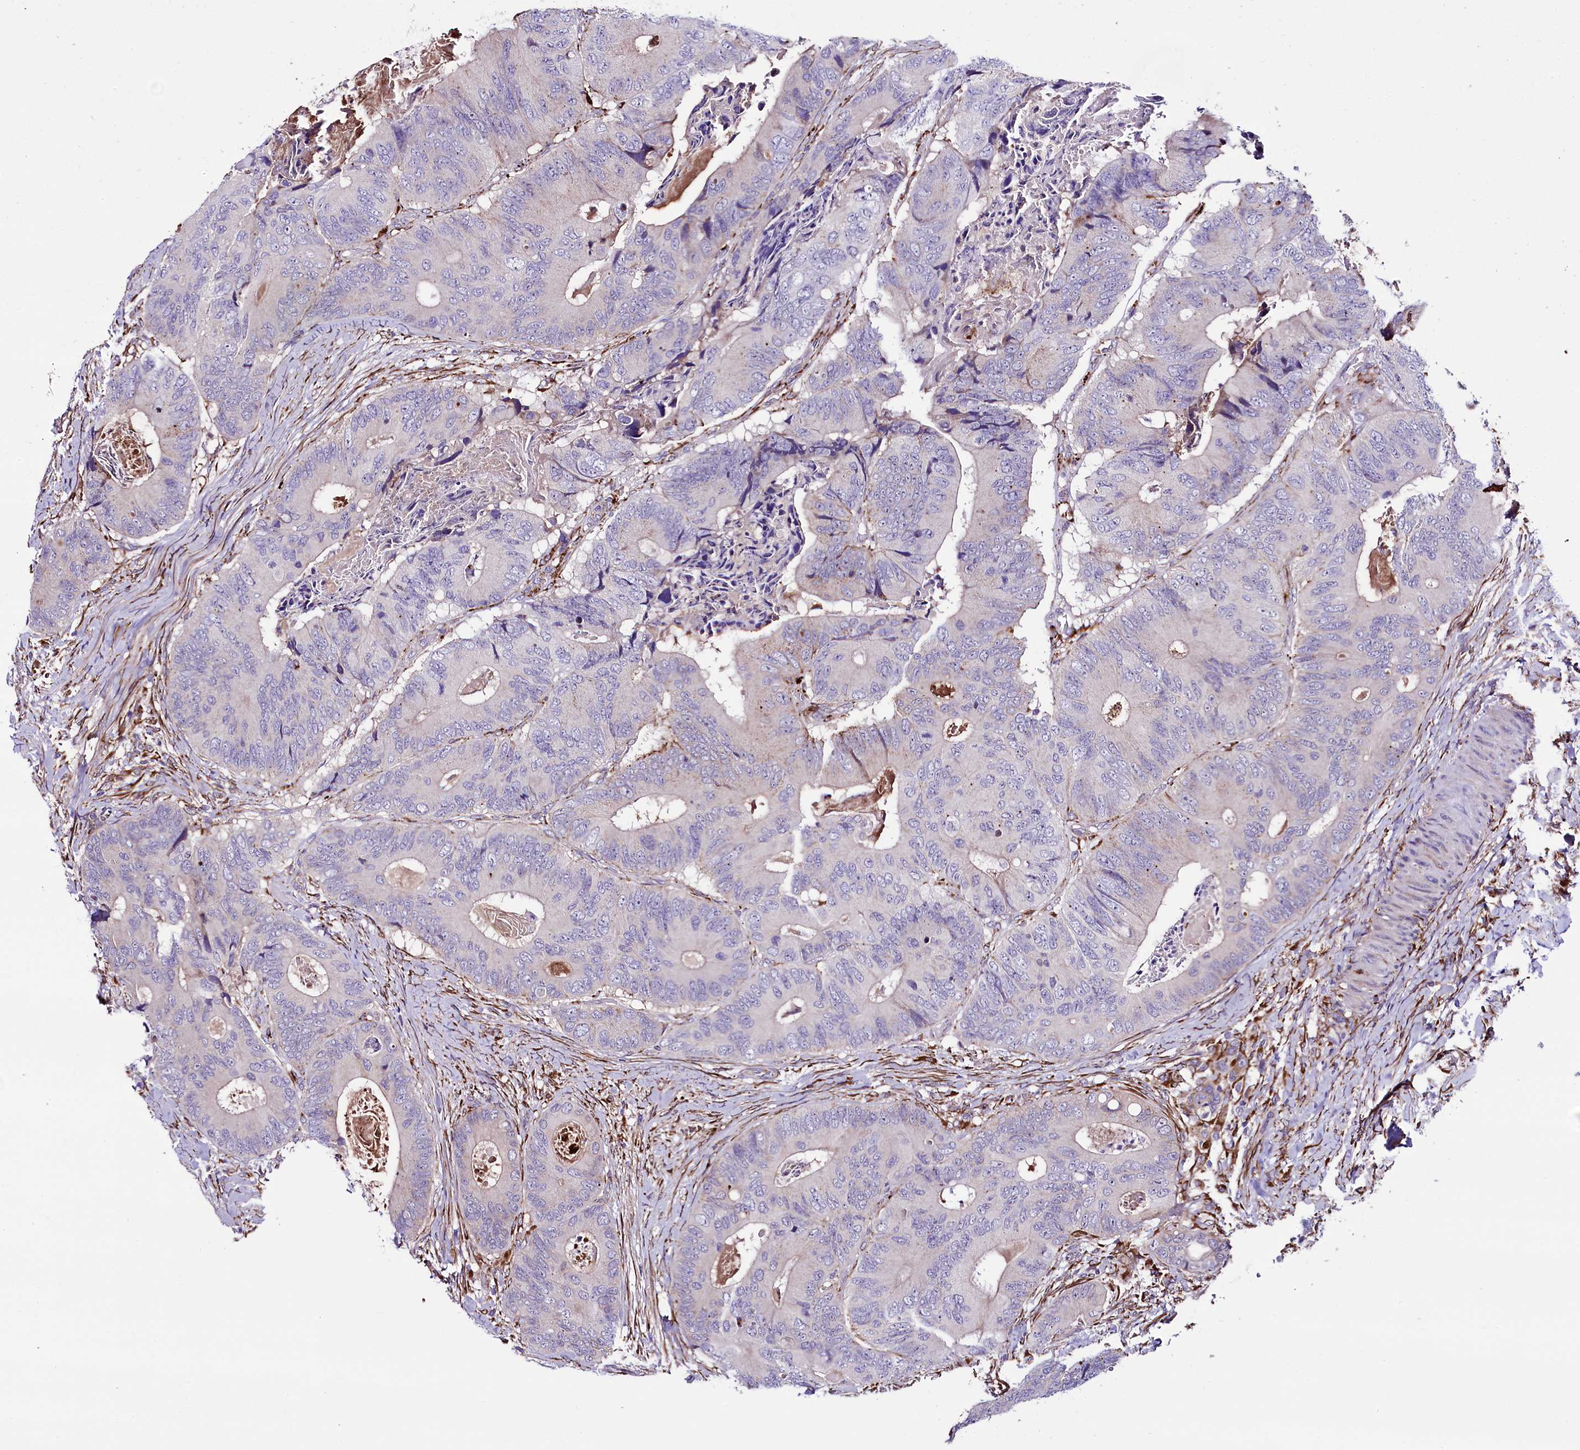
{"staining": {"intensity": "negative", "quantity": "none", "location": "none"}, "tissue": "colorectal cancer", "cell_type": "Tumor cells", "image_type": "cancer", "snomed": [{"axis": "morphology", "description": "Adenocarcinoma, NOS"}, {"axis": "topography", "description": "Colon"}], "caption": "Immunohistochemistry (IHC) image of neoplastic tissue: colorectal adenocarcinoma stained with DAB (3,3'-diaminobenzidine) exhibits no significant protein positivity in tumor cells.", "gene": "MAN2B1", "patient": {"sex": "male", "age": 84}}